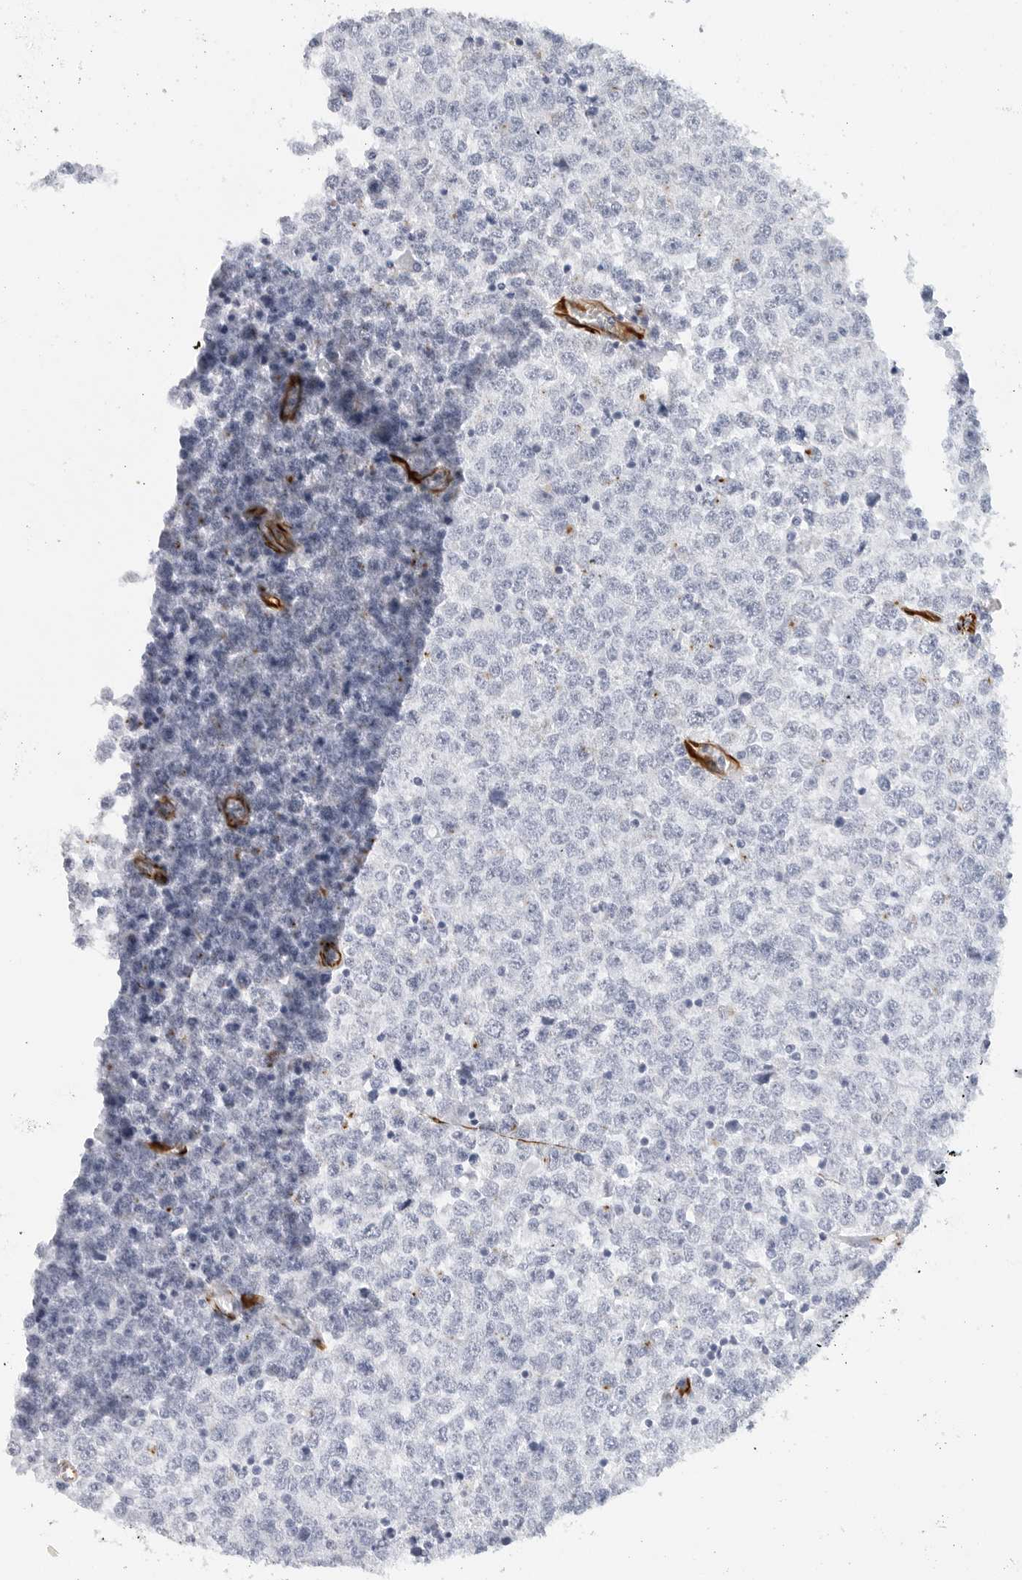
{"staining": {"intensity": "negative", "quantity": "none", "location": "none"}, "tissue": "testis cancer", "cell_type": "Tumor cells", "image_type": "cancer", "snomed": [{"axis": "morphology", "description": "Seminoma, NOS"}, {"axis": "topography", "description": "Testis"}], "caption": "IHC histopathology image of testis cancer stained for a protein (brown), which shows no staining in tumor cells.", "gene": "NES", "patient": {"sex": "male", "age": 65}}